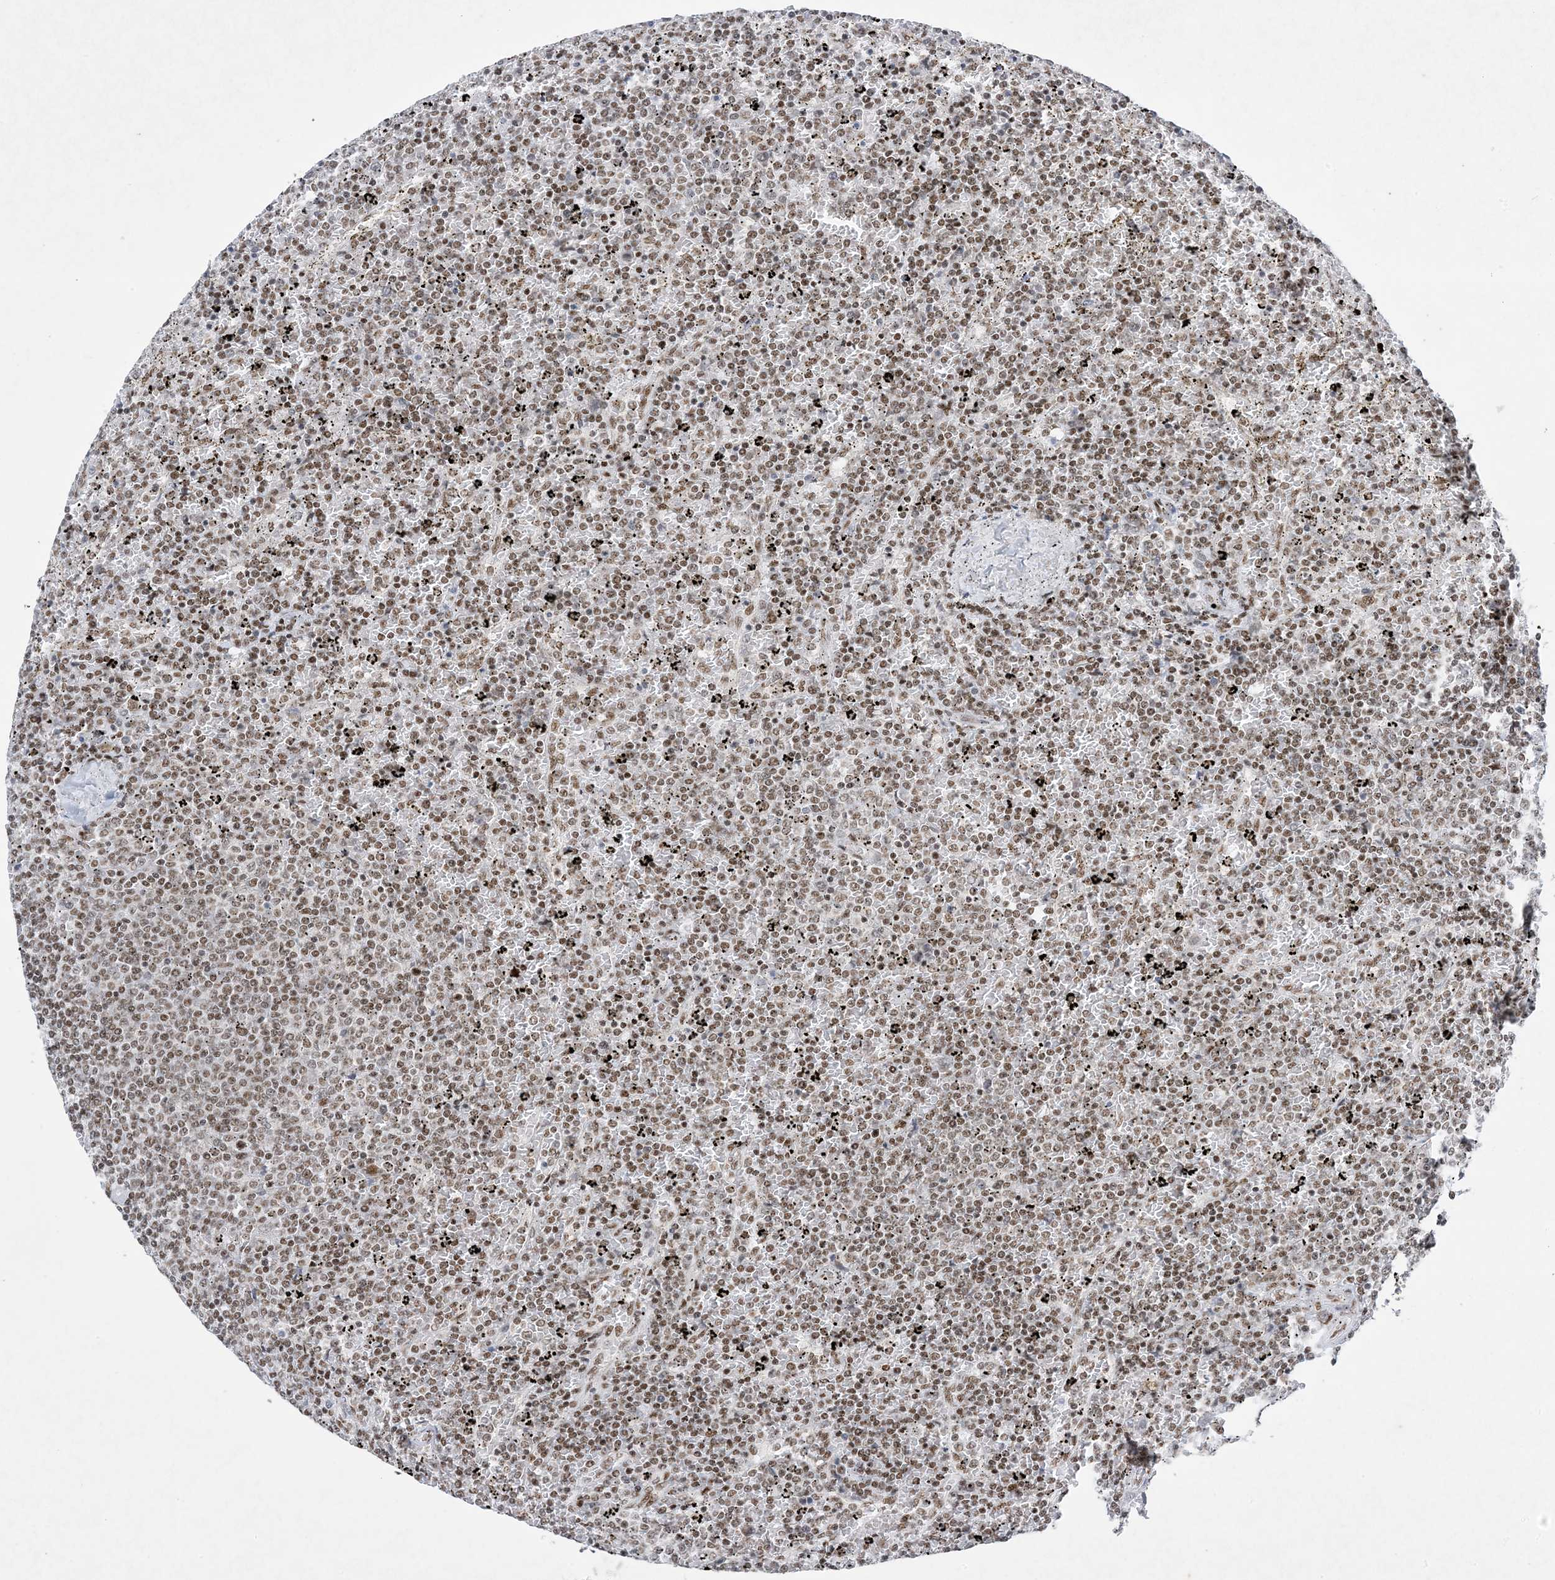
{"staining": {"intensity": "moderate", "quantity": ">75%", "location": "nuclear"}, "tissue": "lymphoma", "cell_type": "Tumor cells", "image_type": "cancer", "snomed": [{"axis": "morphology", "description": "Malignant lymphoma, non-Hodgkin's type, Low grade"}, {"axis": "topography", "description": "Spleen"}], "caption": "Moderate nuclear staining is identified in about >75% of tumor cells in malignant lymphoma, non-Hodgkin's type (low-grade). Using DAB (brown) and hematoxylin (blue) stains, captured at high magnification using brightfield microscopy.", "gene": "PKNOX2", "patient": {"sex": "female", "age": 77}}